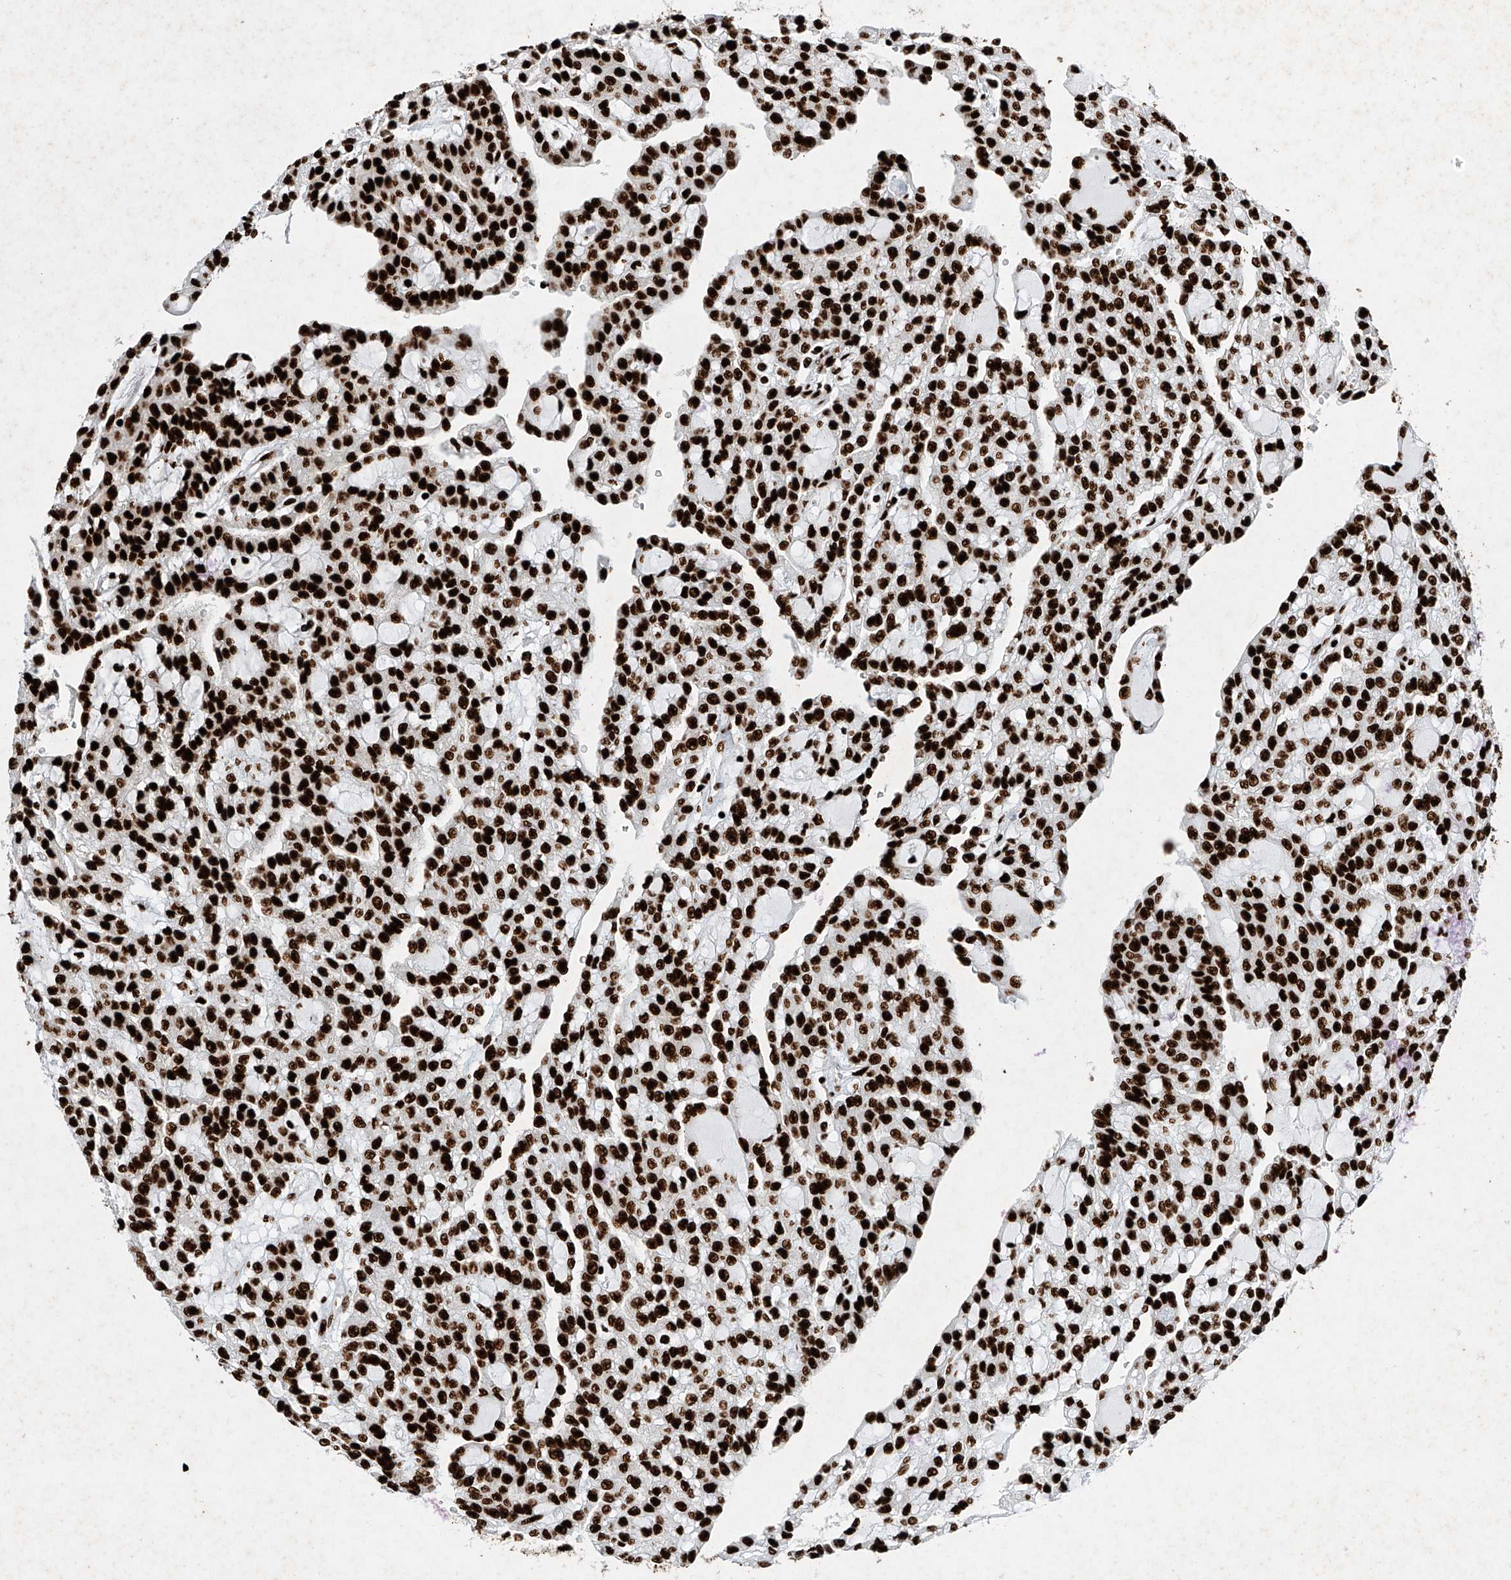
{"staining": {"intensity": "strong", "quantity": ">75%", "location": "nuclear"}, "tissue": "renal cancer", "cell_type": "Tumor cells", "image_type": "cancer", "snomed": [{"axis": "morphology", "description": "Adenocarcinoma, NOS"}, {"axis": "topography", "description": "Kidney"}], "caption": "A micrograph of human adenocarcinoma (renal) stained for a protein shows strong nuclear brown staining in tumor cells.", "gene": "SRSF6", "patient": {"sex": "male", "age": 63}}